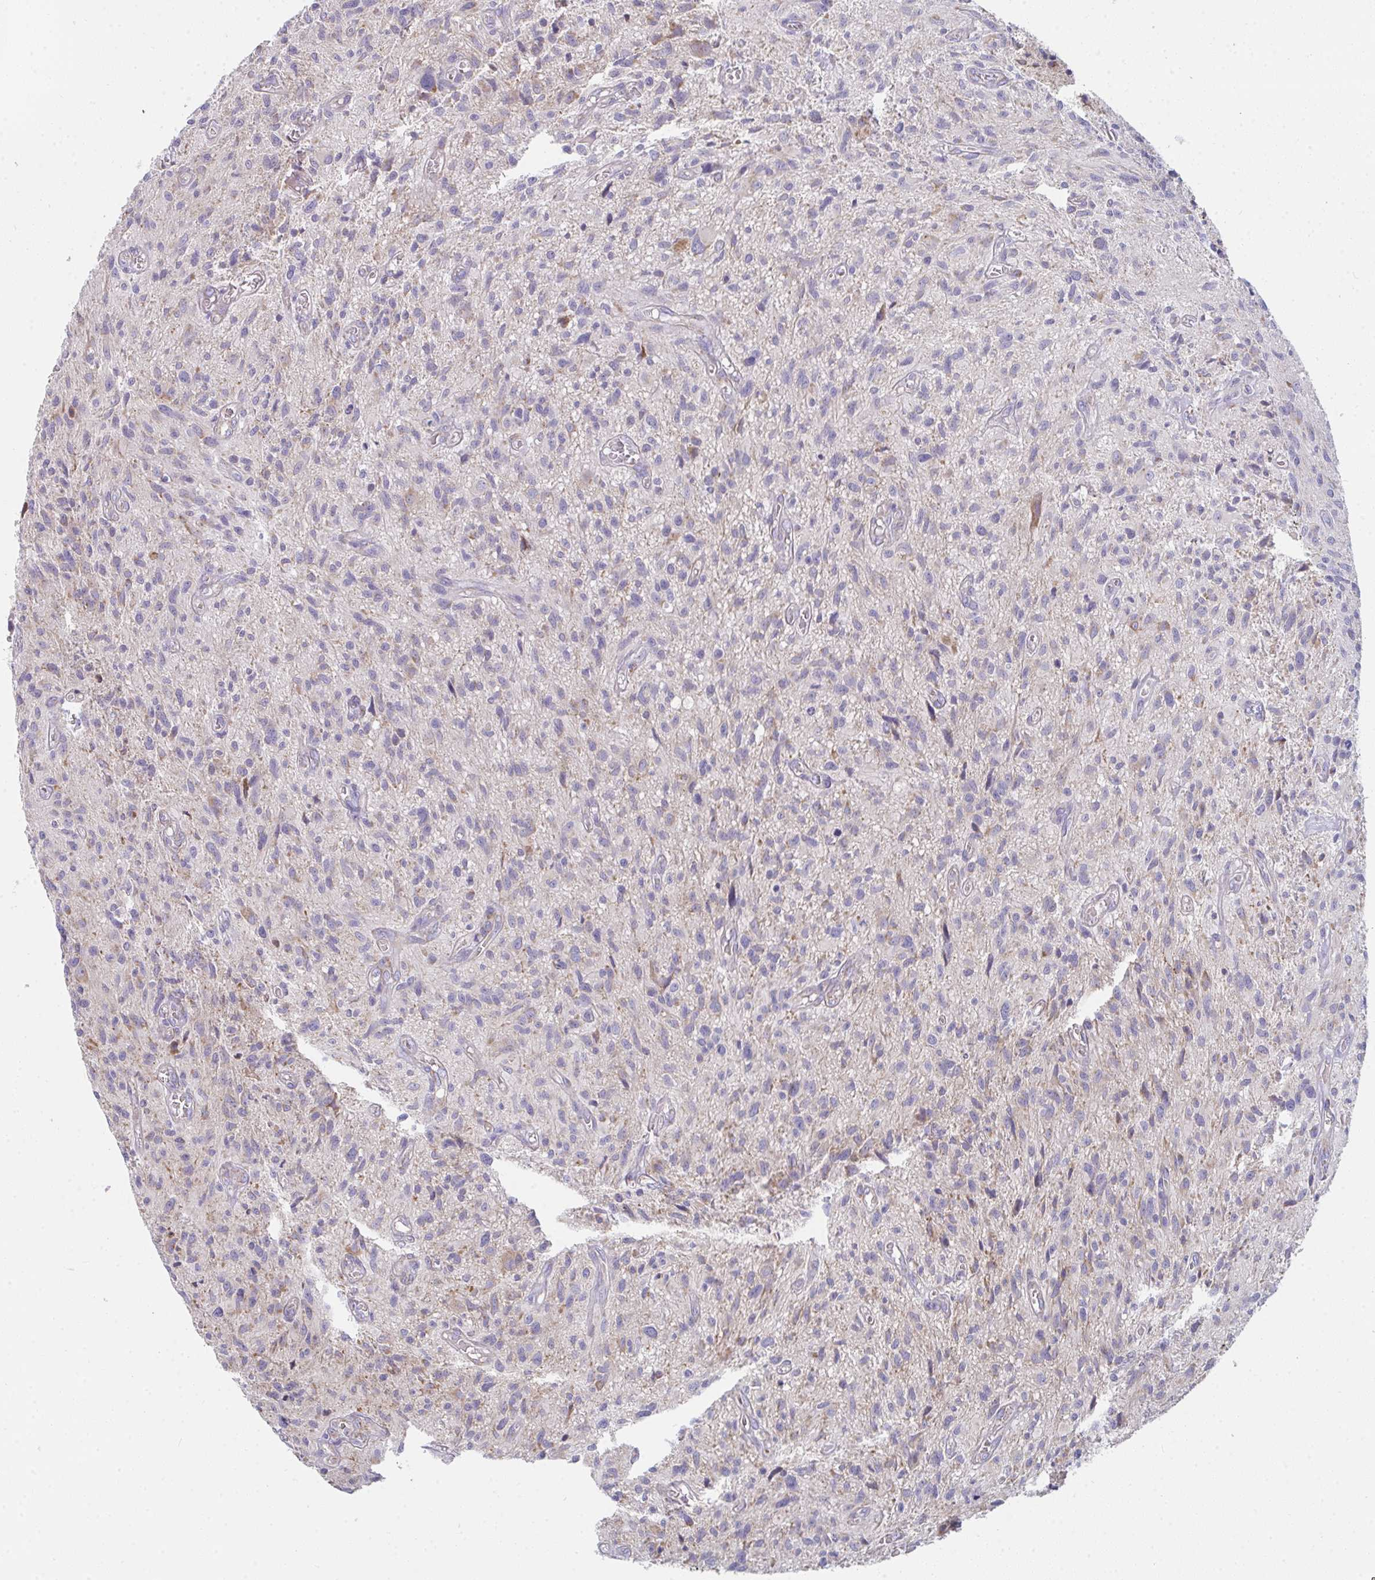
{"staining": {"intensity": "weak", "quantity": "<25%", "location": "cytoplasmic/membranous"}, "tissue": "glioma", "cell_type": "Tumor cells", "image_type": "cancer", "snomed": [{"axis": "morphology", "description": "Glioma, malignant, High grade"}, {"axis": "topography", "description": "Brain"}], "caption": "A histopathology image of human malignant glioma (high-grade) is negative for staining in tumor cells. (Immunohistochemistry (ihc), brightfield microscopy, high magnification).", "gene": "FAHD1", "patient": {"sex": "male", "age": 75}}